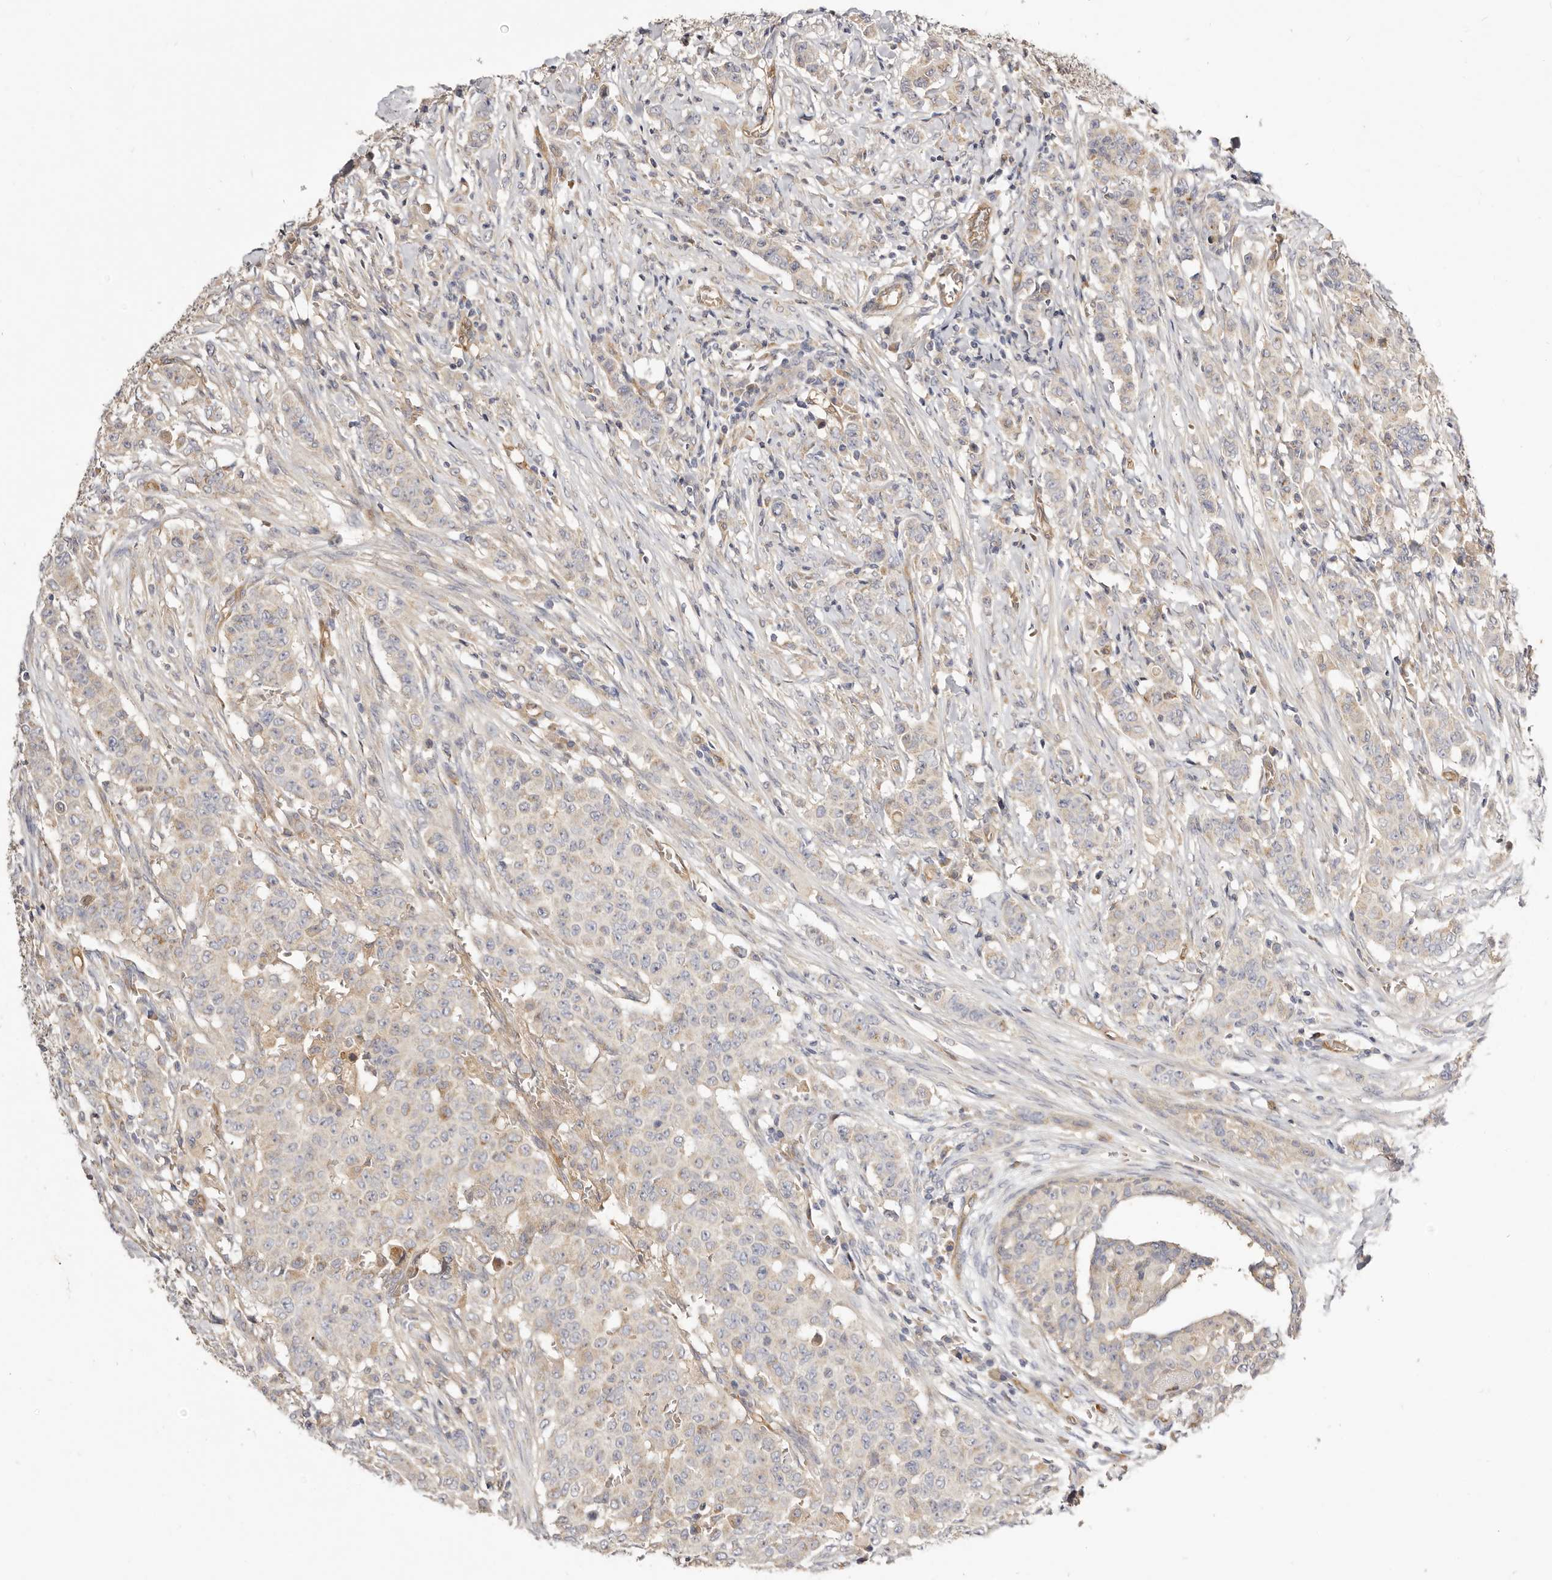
{"staining": {"intensity": "negative", "quantity": "none", "location": "none"}, "tissue": "breast cancer", "cell_type": "Tumor cells", "image_type": "cancer", "snomed": [{"axis": "morphology", "description": "Duct carcinoma"}, {"axis": "topography", "description": "Breast"}], "caption": "Immunohistochemistry (IHC) of human invasive ductal carcinoma (breast) demonstrates no expression in tumor cells.", "gene": "ADAMTS9", "patient": {"sex": "female", "age": 40}}